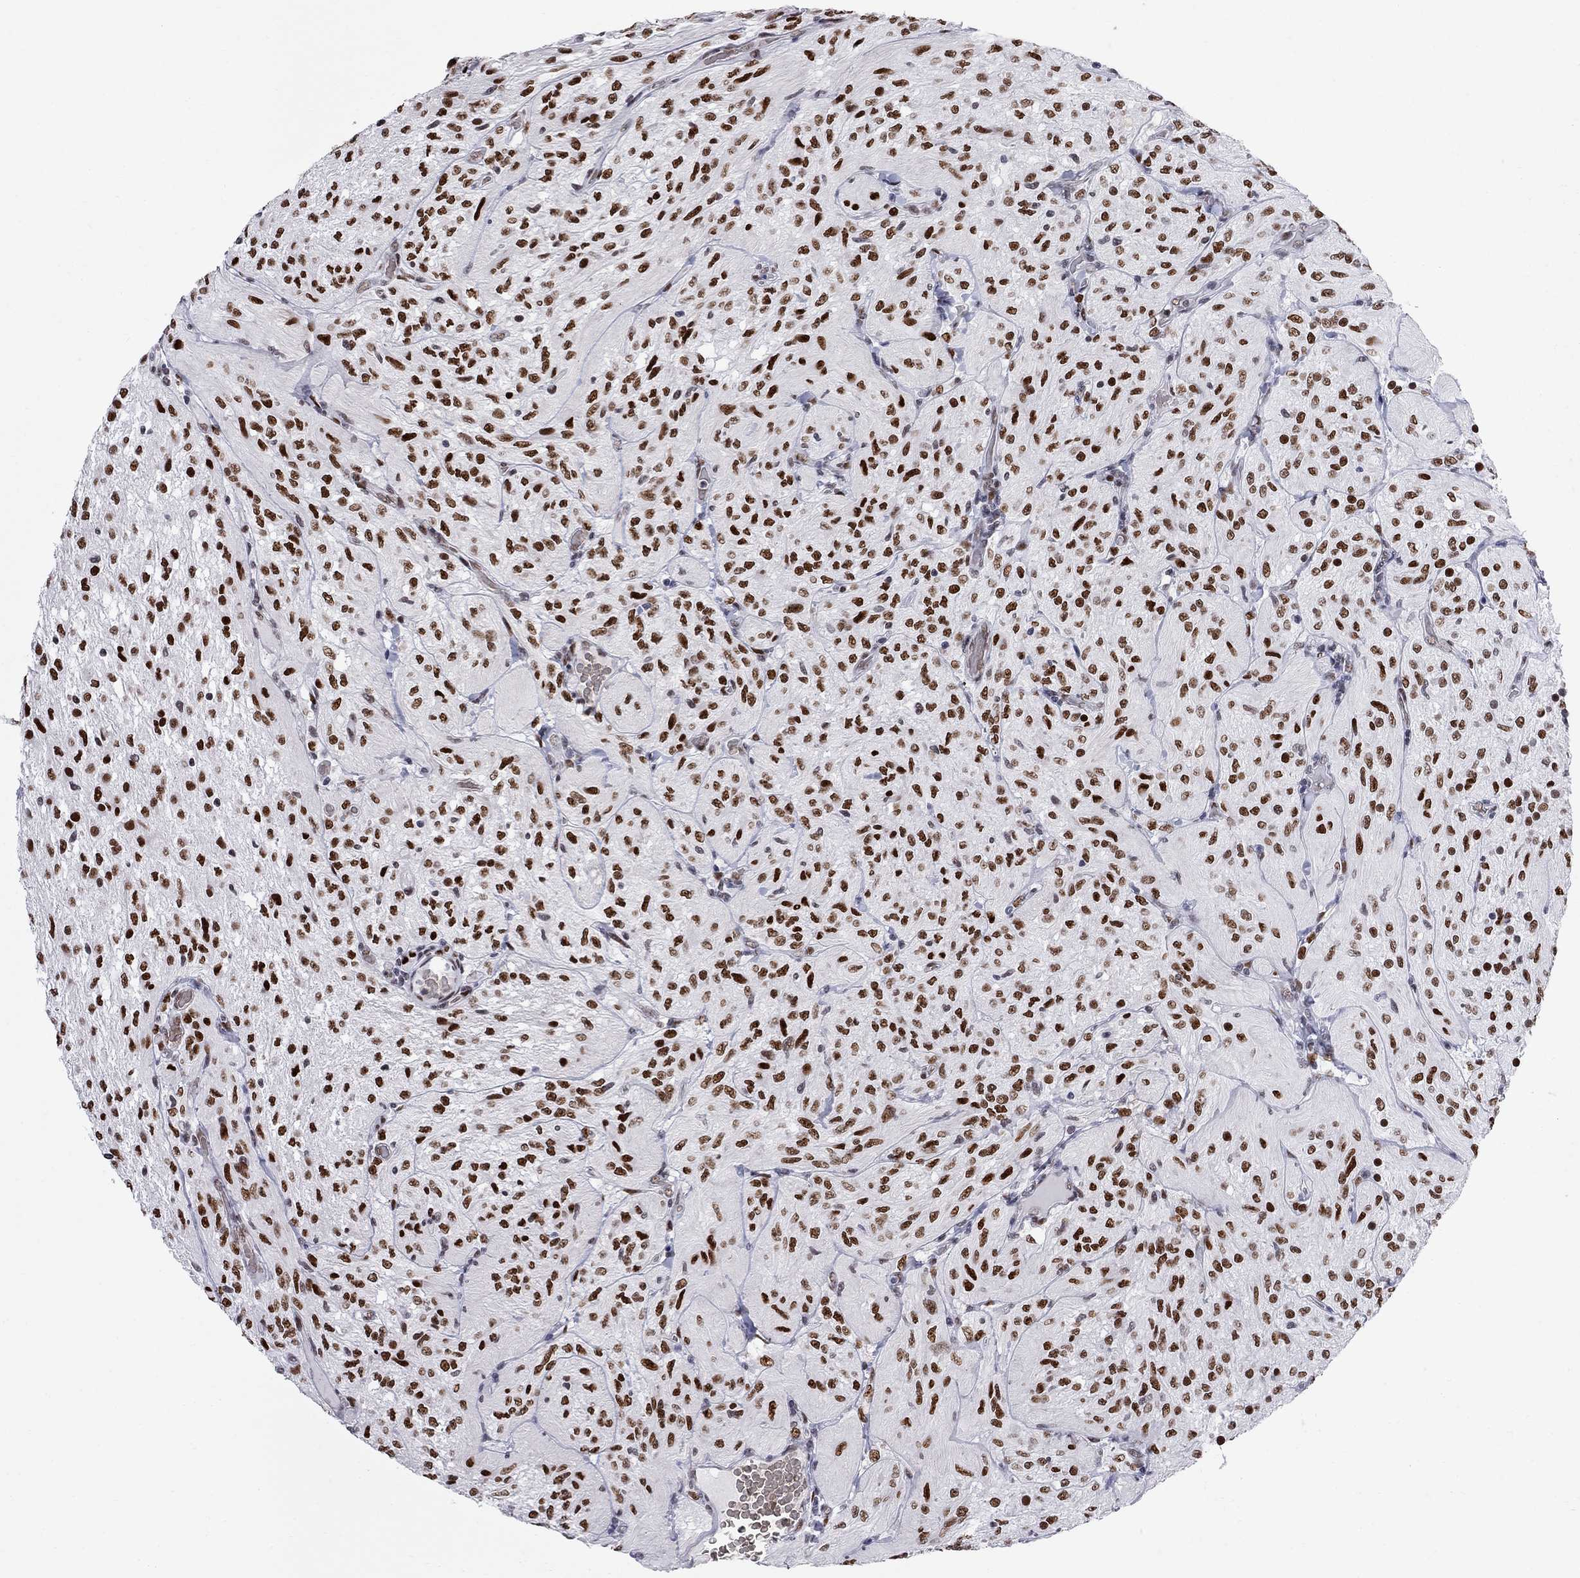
{"staining": {"intensity": "strong", "quantity": ">75%", "location": "nuclear"}, "tissue": "glioma", "cell_type": "Tumor cells", "image_type": "cancer", "snomed": [{"axis": "morphology", "description": "Glioma, malignant, Low grade"}, {"axis": "topography", "description": "Brain"}], "caption": "High-power microscopy captured an IHC image of glioma, revealing strong nuclear staining in approximately >75% of tumor cells. Ihc stains the protein in brown and the nuclei are stained blue.", "gene": "ZBTB47", "patient": {"sex": "male", "age": 3}}